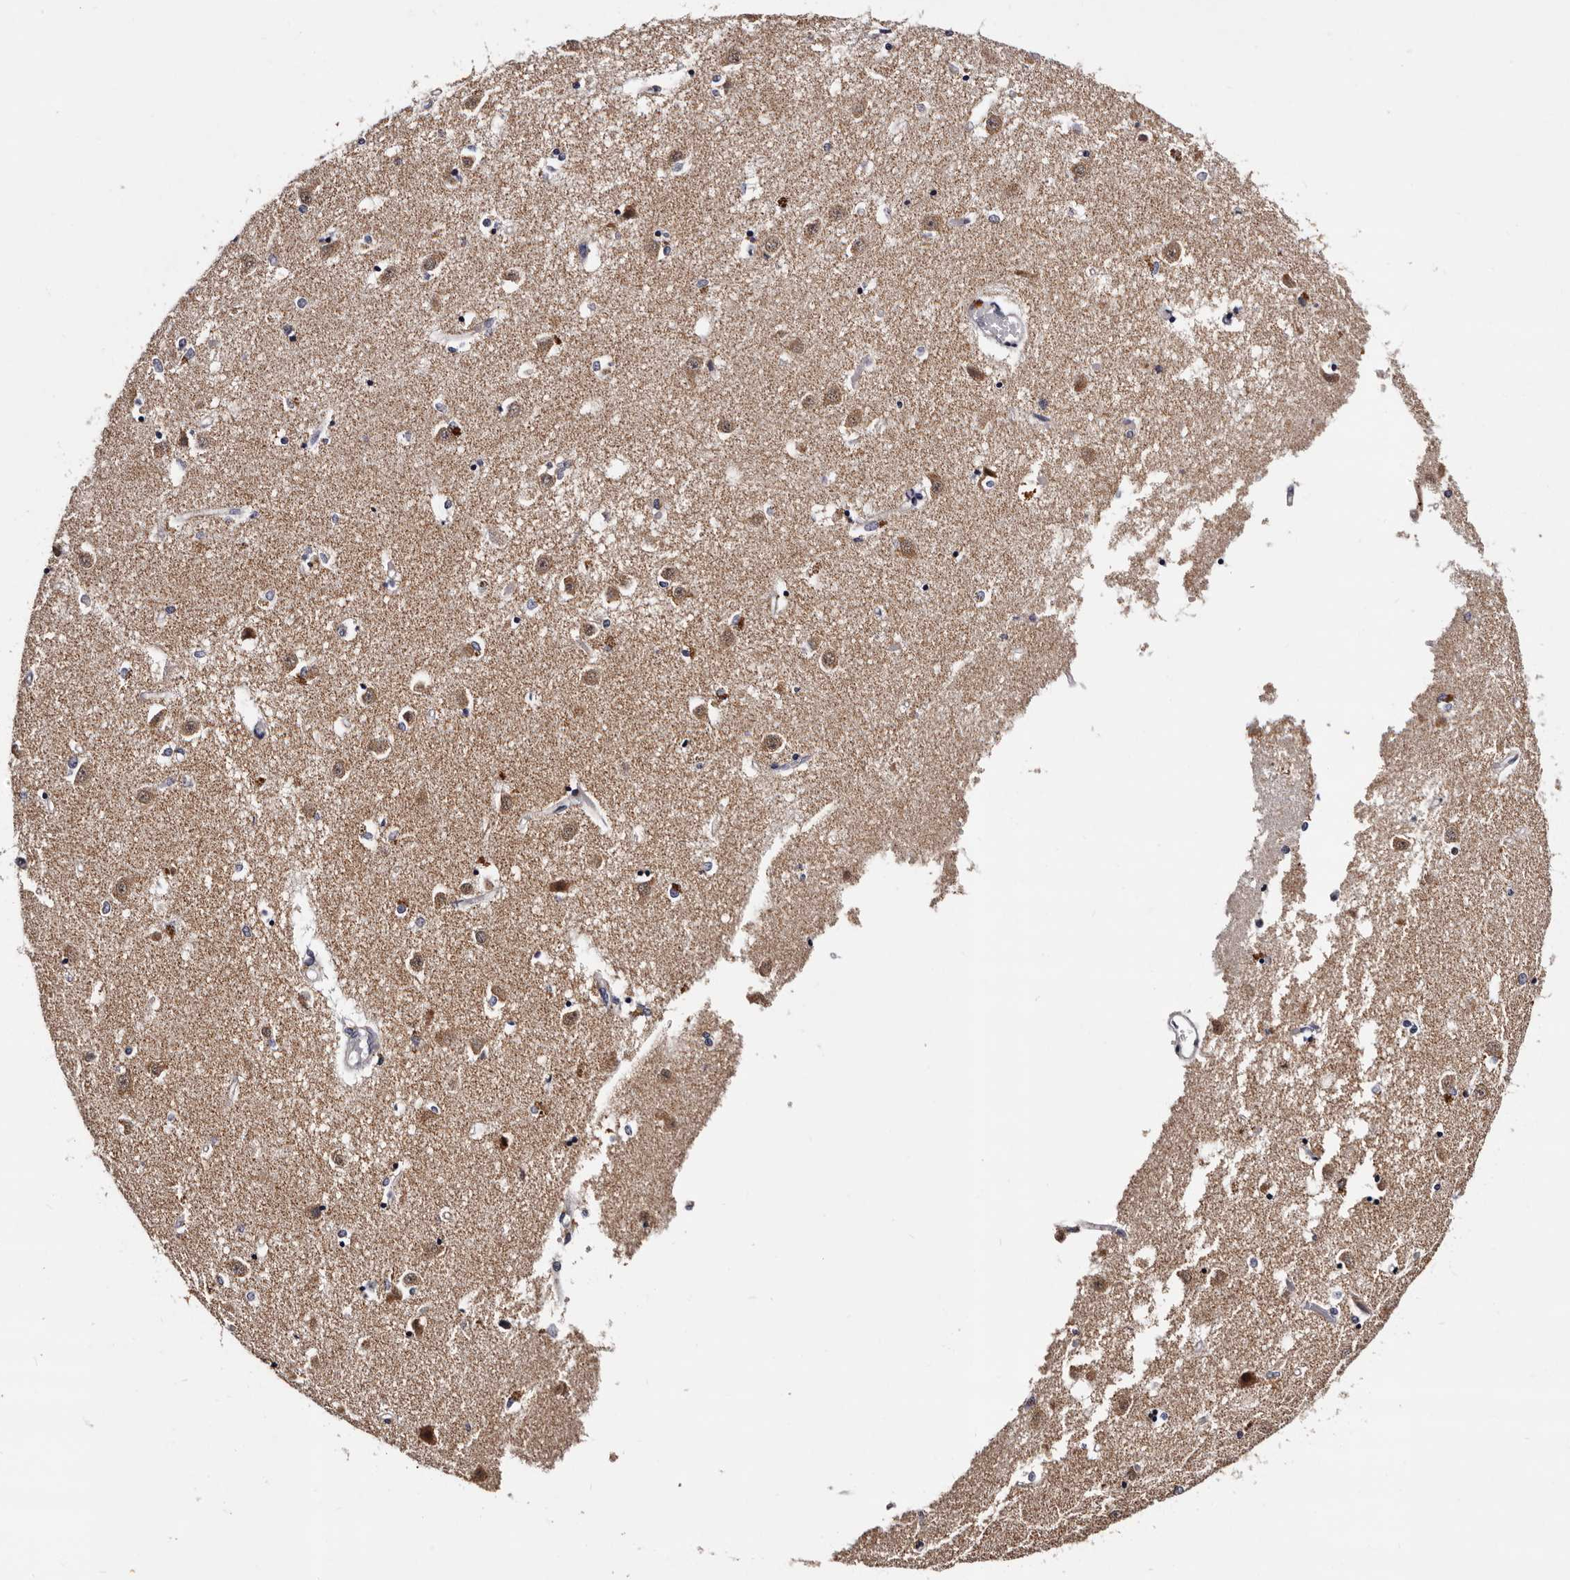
{"staining": {"intensity": "moderate", "quantity": "<25%", "location": "cytoplasmic/membranous,nuclear"}, "tissue": "caudate", "cell_type": "Glial cells", "image_type": "normal", "snomed": [{"axis": "morphology", "description": "Normal tissue, NOS"}, {"axis": "topography", "description": "Lateral ventricle wall"}], "caption": "IHC (DAB) staining of normal human caudate exhibits moderate cytoplasmic/membranous,nuclear protein positivity in about <25% of glial cells. The staining was performed using DAB (3,3'-diaminobenzidine), with brown indicating positive protein expression. Nuclei are stained blue with hematoxylin.", "gene": "TAF4B", "patient": {"sex": "male", "age": 45}}